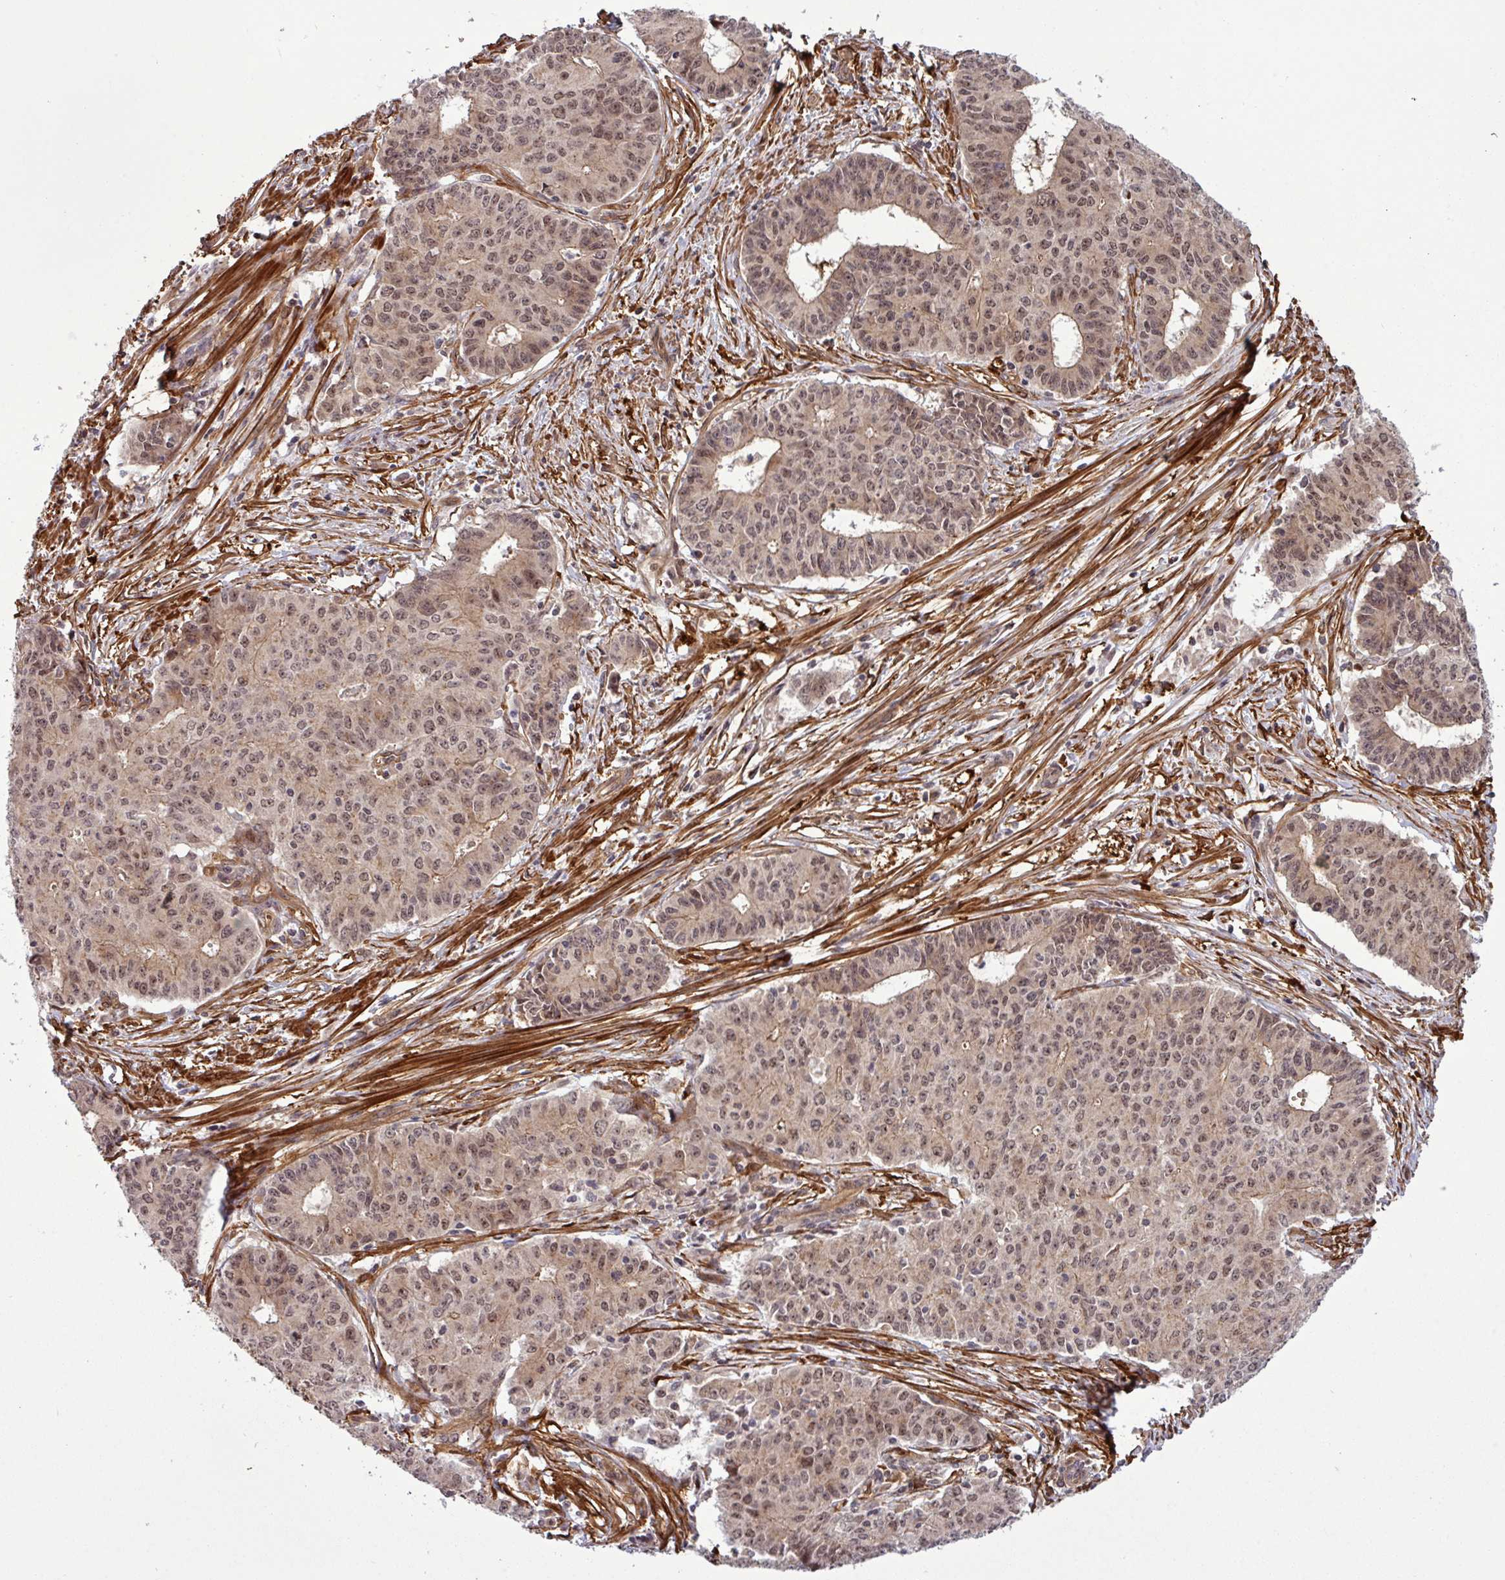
{"staining": {"intensity": "weak", "quantity": ">75%", "location": "cytoplasmic/membranous,nuclear"}, "tissue": "endometrial cancer", "cell_type": "Tumor cells", "image_type": "cancer", "snomed": [{"axis": "morphology", "description": "Adenocarcinoma, NOS"}, {"axis": "topography", "description": "Endometrium"}], "caption": "Endometrial cancer stained with a brown dye exhibits weak cytoplasmic/membranous and nuclear positive expression in about >75% of tumor cells.", "gene": "C7orf50", "patient": {"sex": "female", "age": 59}}